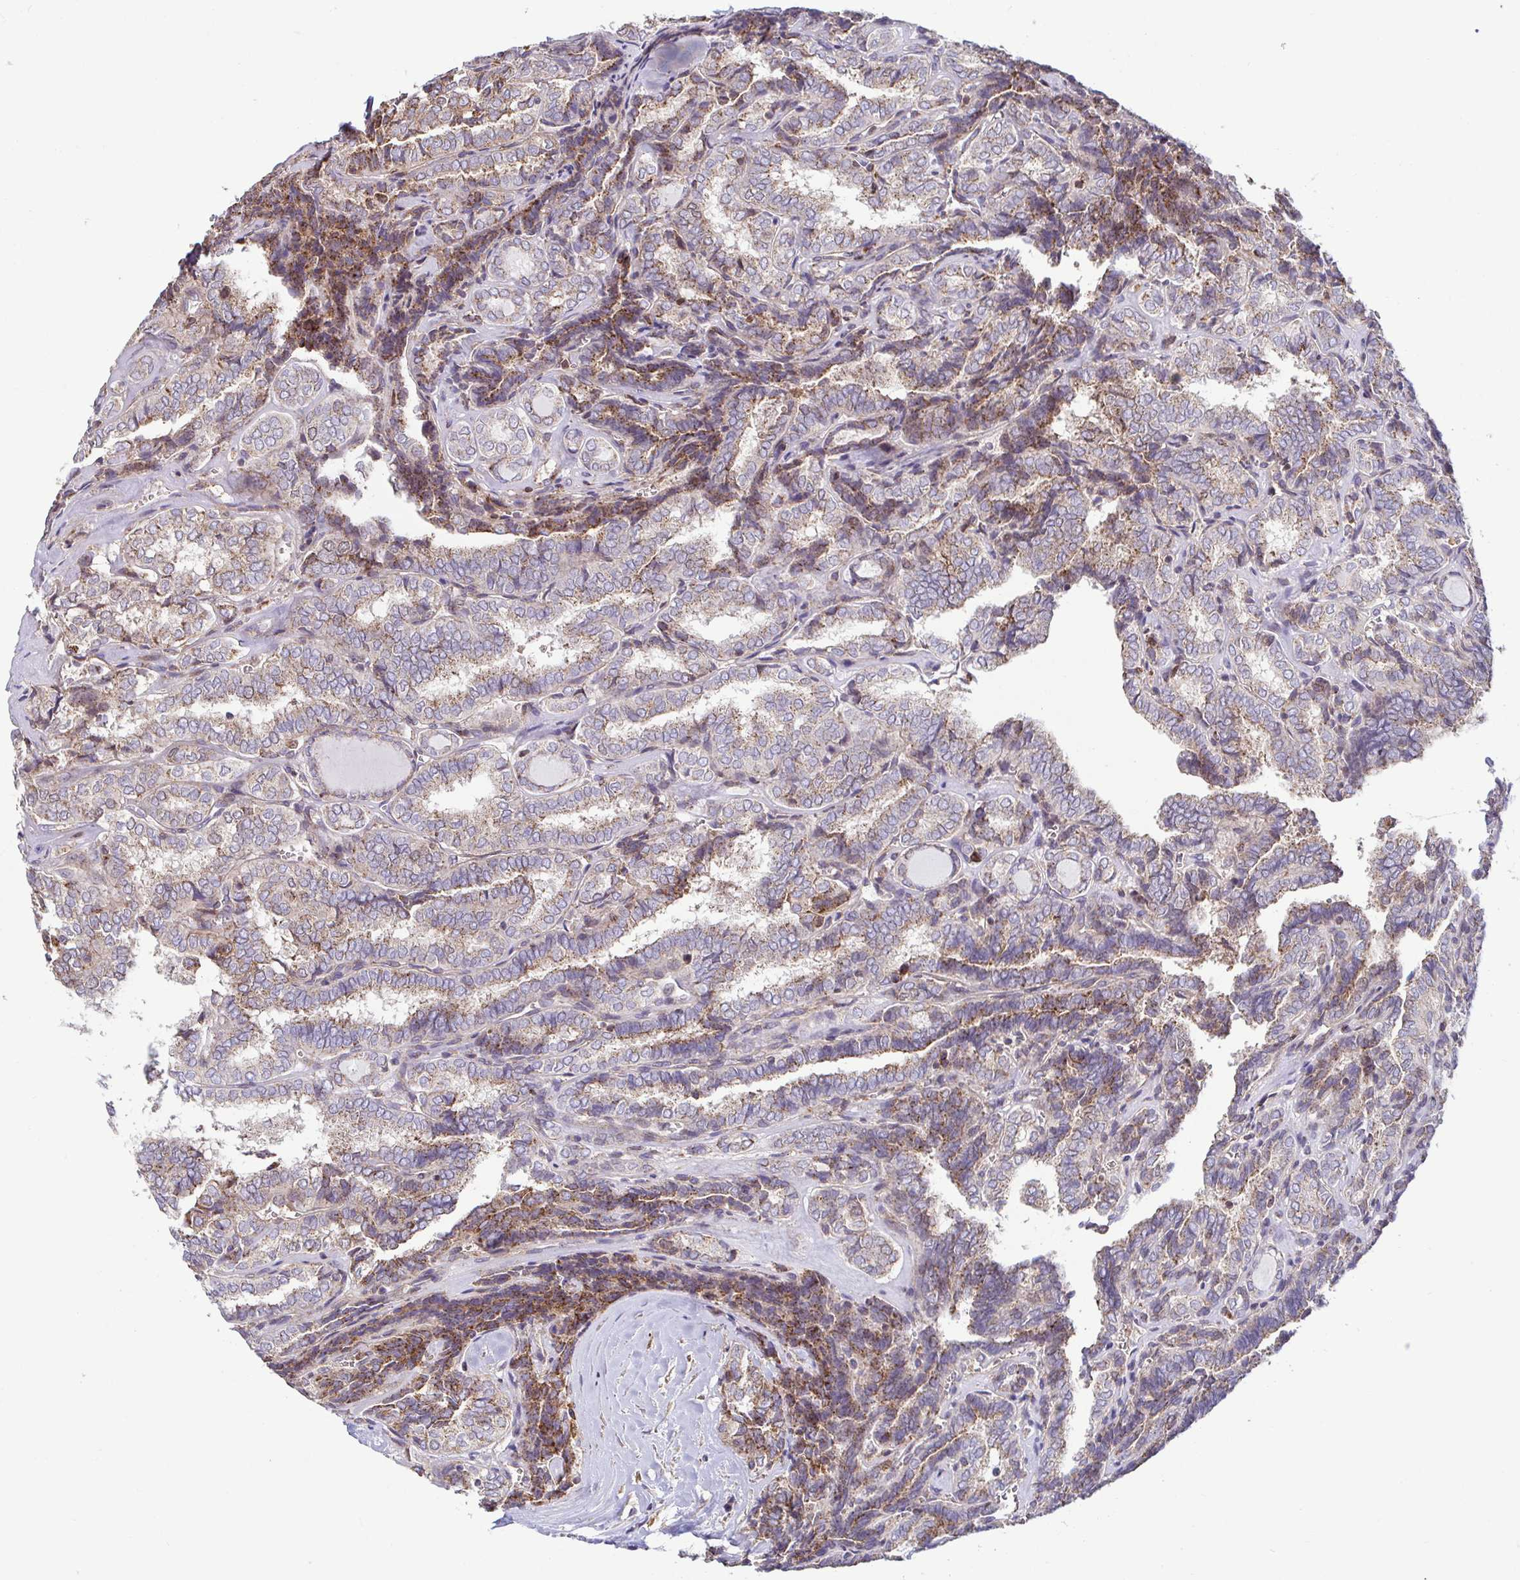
{"staining": {"intensity": "moderate", "quantity": "25%-75%", "location": "cytoplasmic/membranous"}, "tissue": "thyroid cancer", "cell_type": "Tumor cells", "image_type": "cancer", "snomed": [{"axis": "morphology", "description": "Papillary adenocarcinoma, NOS"}, {"axis": "topography", "description": "Thyroid gland"}], "caption": "Thyroid cancer was stained to show a protein in brown. There is medium levels of moderate cytoplasmic/membranous positivity in about 25%-75% of tumor cells. Using DAB (brown) and hematoxylin (blue) stains, captured at high magnification using brightfield microscopy.", "gene": "SPRY1", "patient": {"sex": "female", "age": 30}}